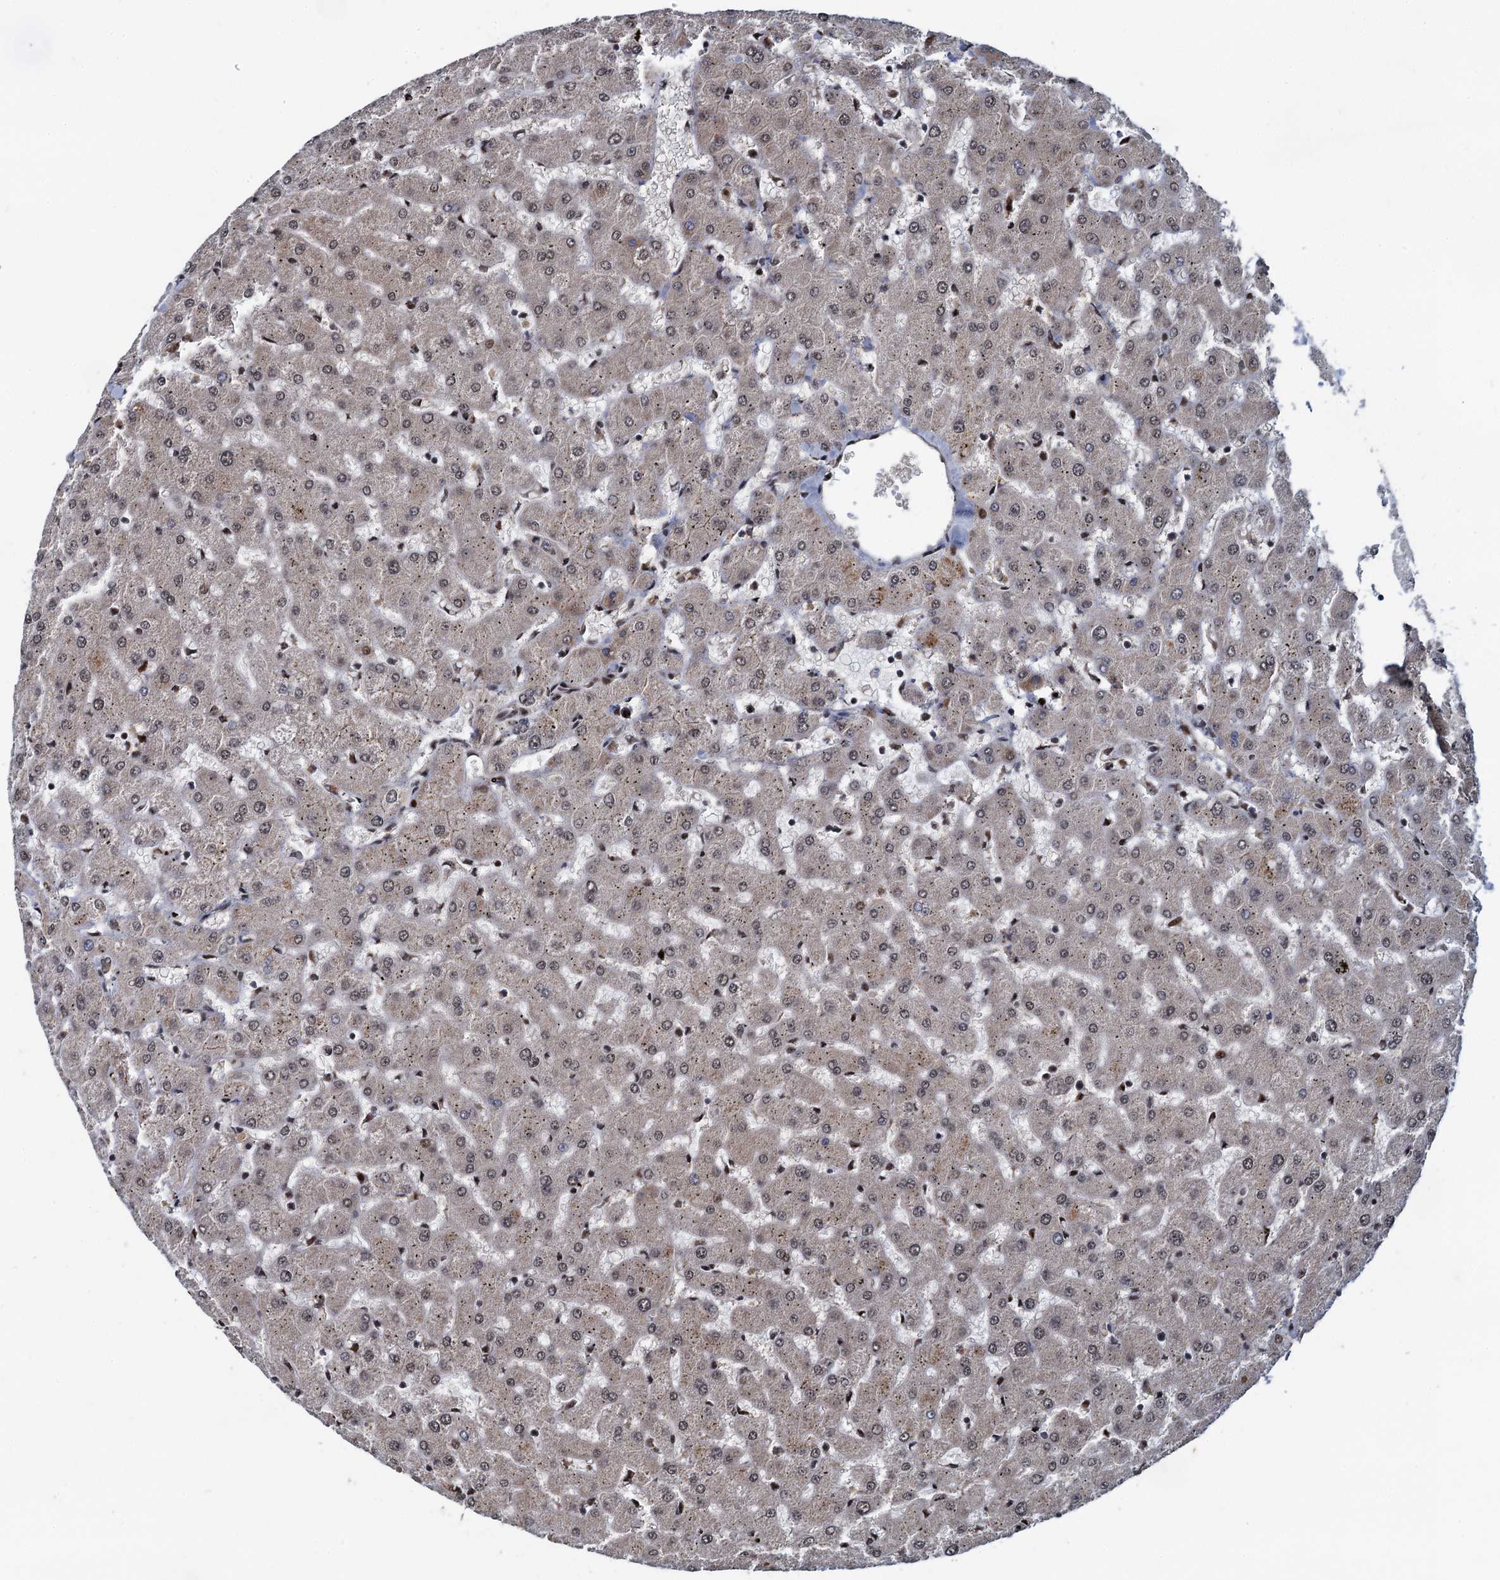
{"staining": {"intensity": "weak", "quantity": ">75%", "location": "nuclear"}, "tissue": "liver", "cell_type": "Cholangiocytes", "image_type": "normal", "snomed": [{"axis": "morphology", "description": "Normal tissue, NOS"}, {"axis": "topography", "description": "Liver"}], "caption": "DAB (3,3'-diaminobenzidine) immunohistochemical staining of unremarkable liver exhibits weak nuclear protein expression in approximately >75% of cholangiocytes.", "gene": "ATOSA", "patient": {"sex": "female", "age": 63}}